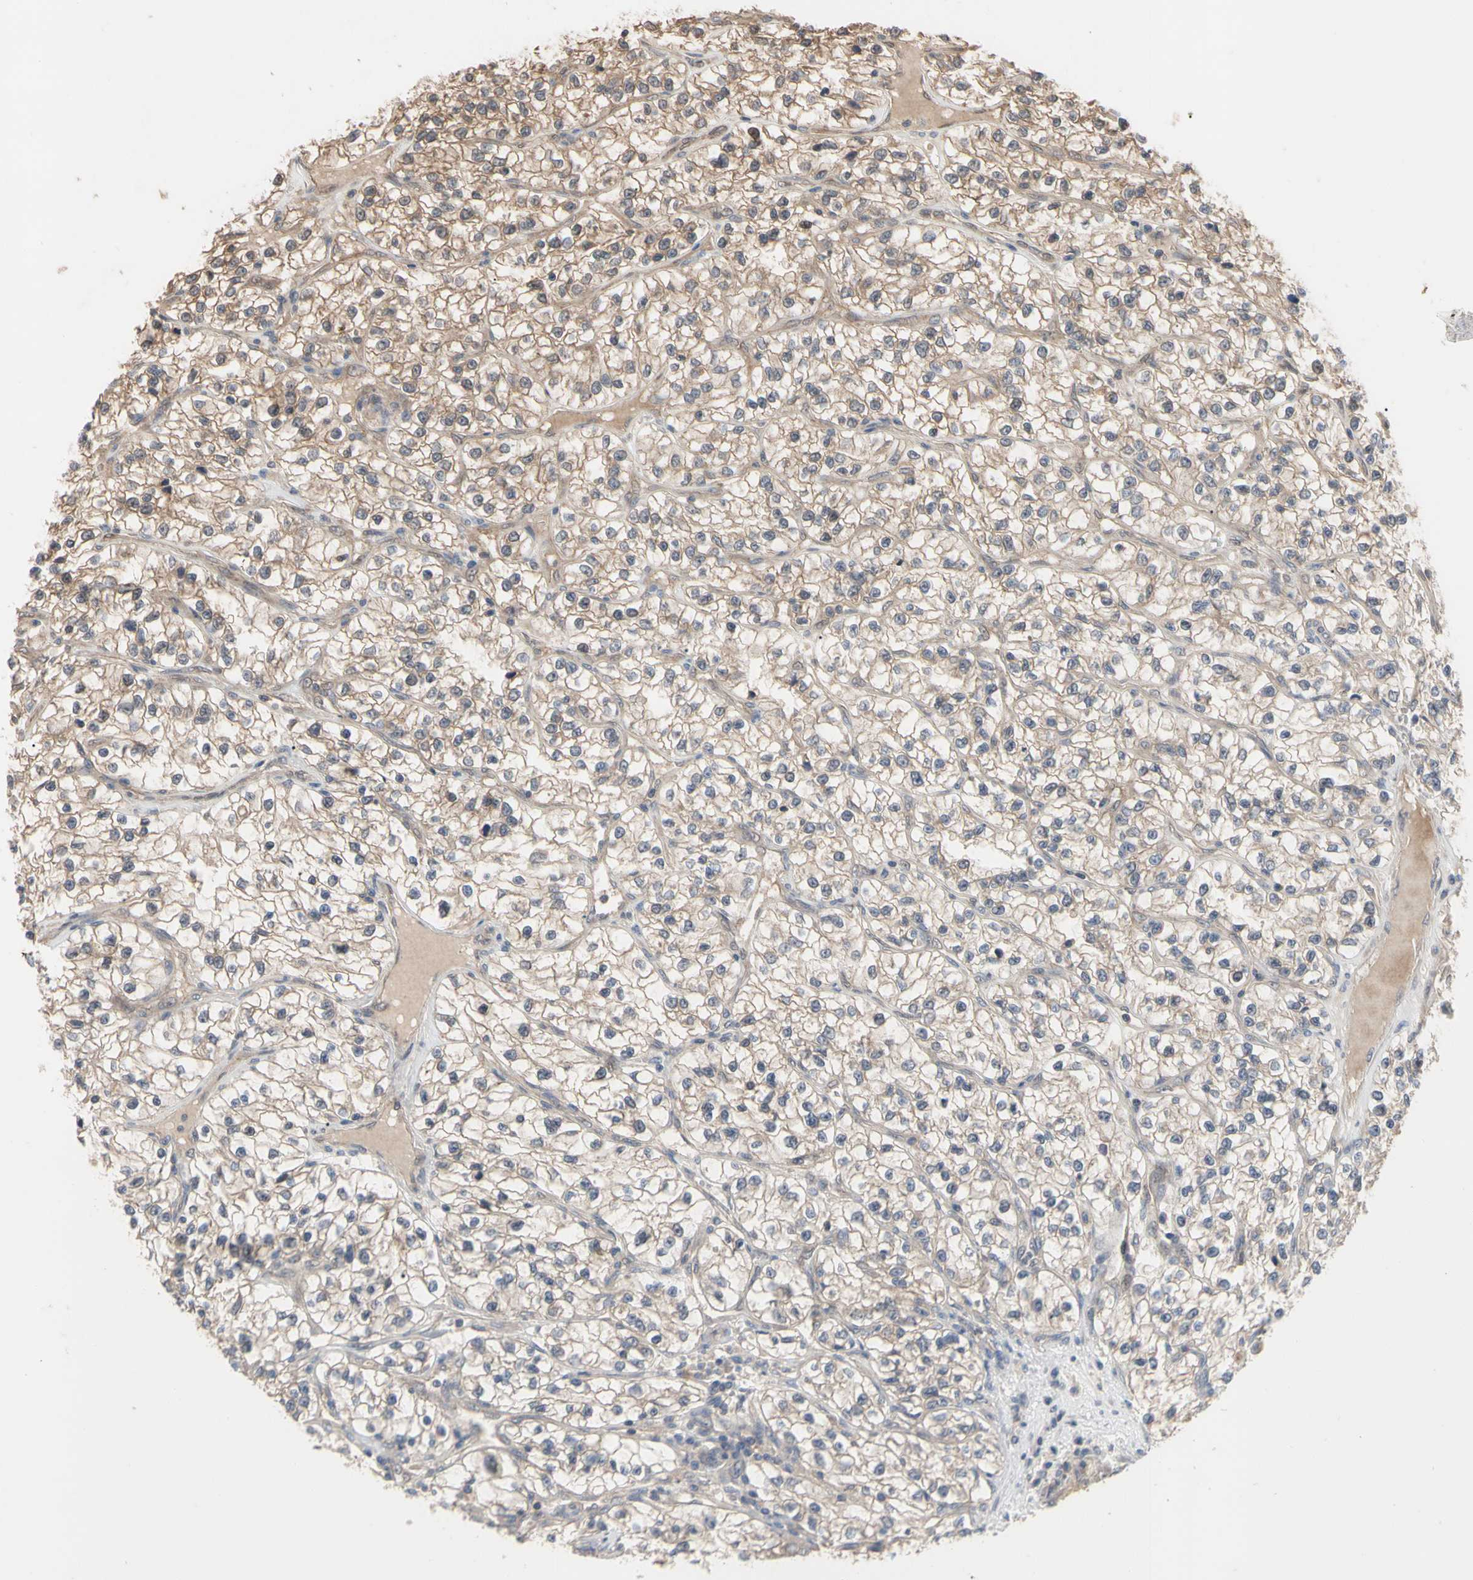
{"staining": {"intensity": "moderate", "quantity": "25%-75%", "location": "cytoplasmic/membranous"}, "tissue": "renal cancer", "cell_type": "Tumor cells", "image_type": "cancer", "snomed": [{"axis": "morphology", "description": "Adenocarcinoma, NOS"}, {"axis": "topography", "description": "Kidney"}], "caption": "Renal cancer (adenocarcinoma) tissue exhibits moderate cytoplasmic/membranous staining in about 25%-75% of tumor cells, visualized by immunohistochemistry.", "gene": "DPP8", "patient": {"sex": "female", "age": 57}}